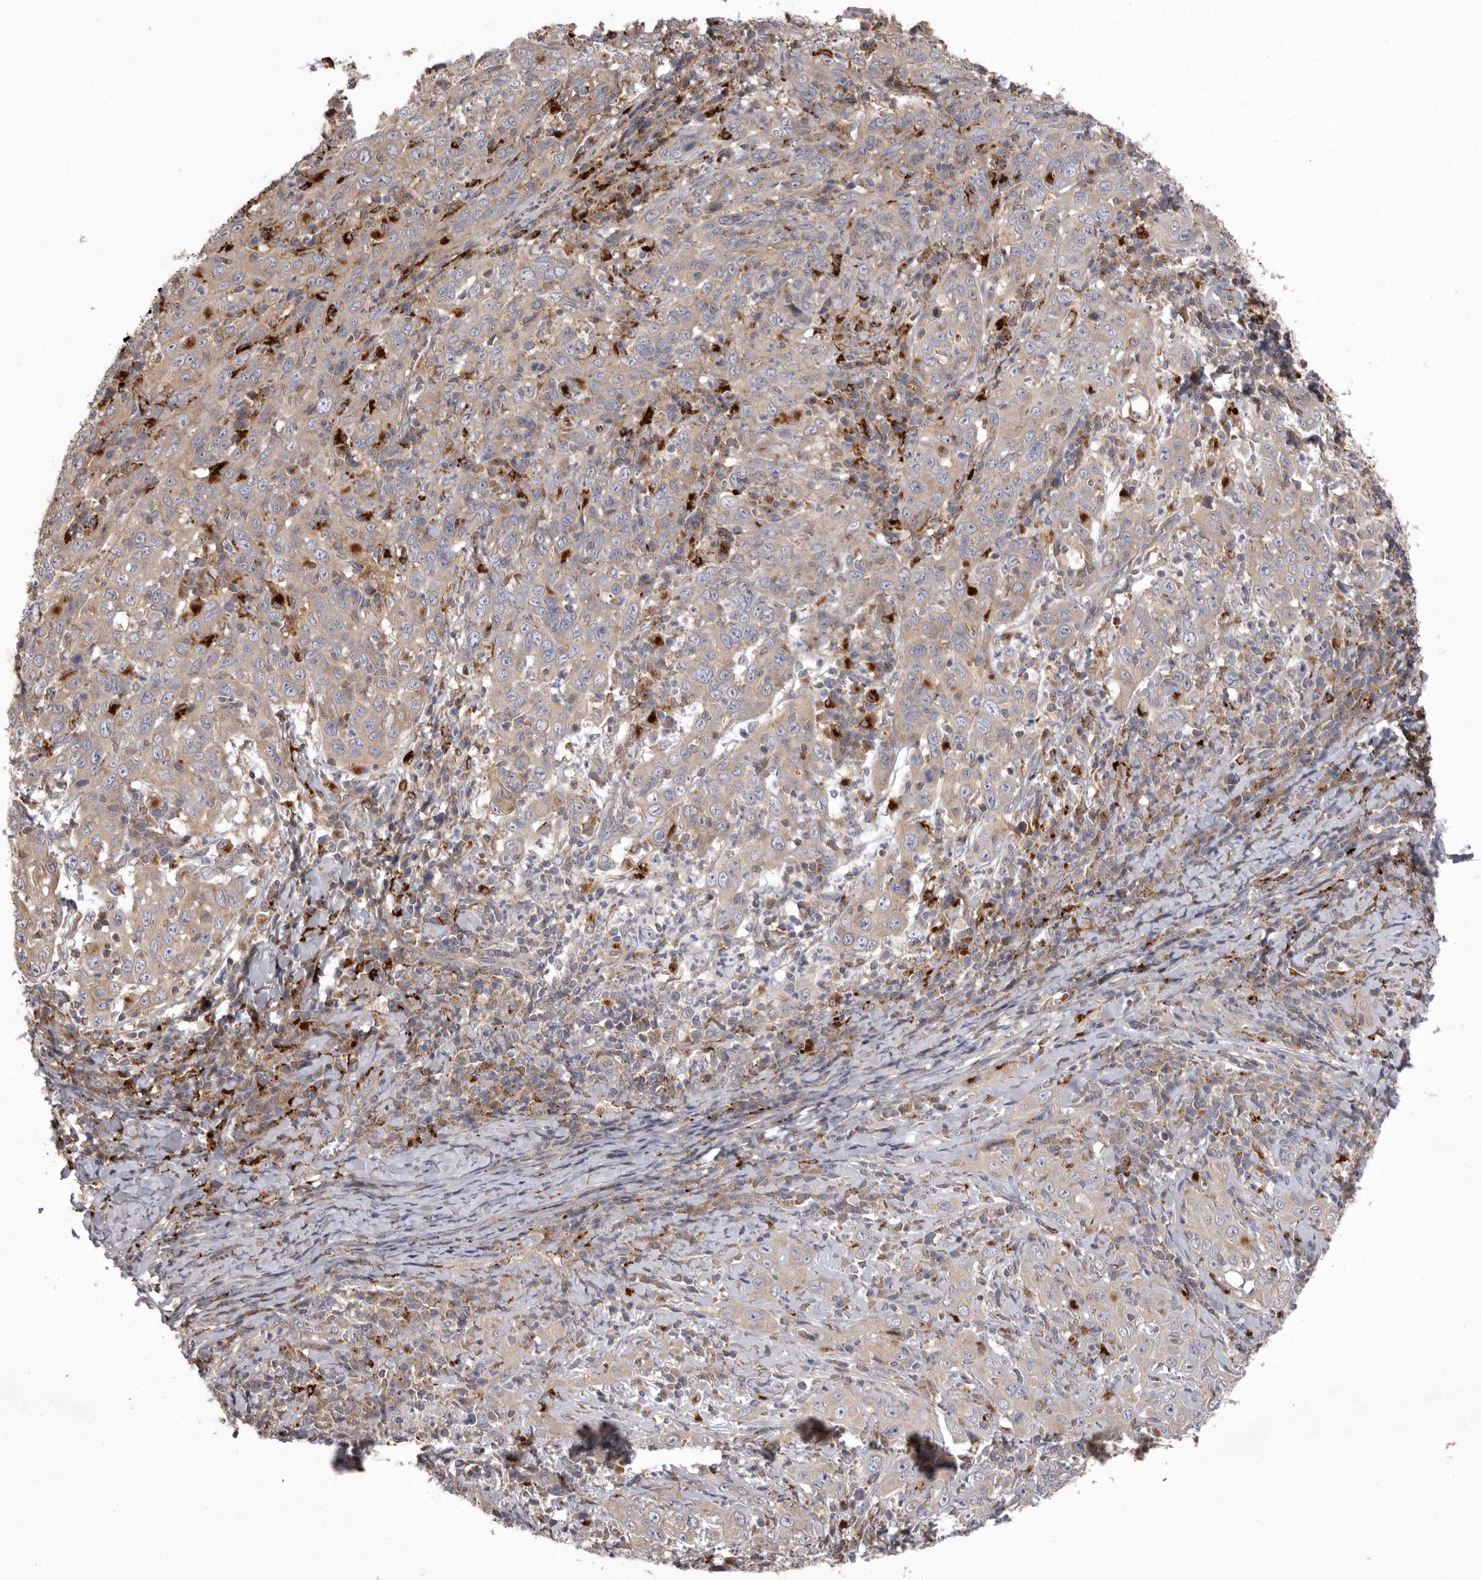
{"staining": {"intensity": "negative", "quantity": "none", "location": "none"}, "tissue": "cervical cancer", "cell_type": "Tumor cells", "image_type": "cancer", "snomed": [{"axis": "morphology", "description": "Squamous cell carcinoma, NOS"}, {"axis": "topography", "description": "Cervix"}], "caption": "DAB (3,3'-diaminobenzidine) immunohistochemical staining of human squamous cell carcinoma (cervical) demonstrates no significant staining in tumor cells.", "gene": "WDR47", "patient": {"sex": "female", "age": 46}}